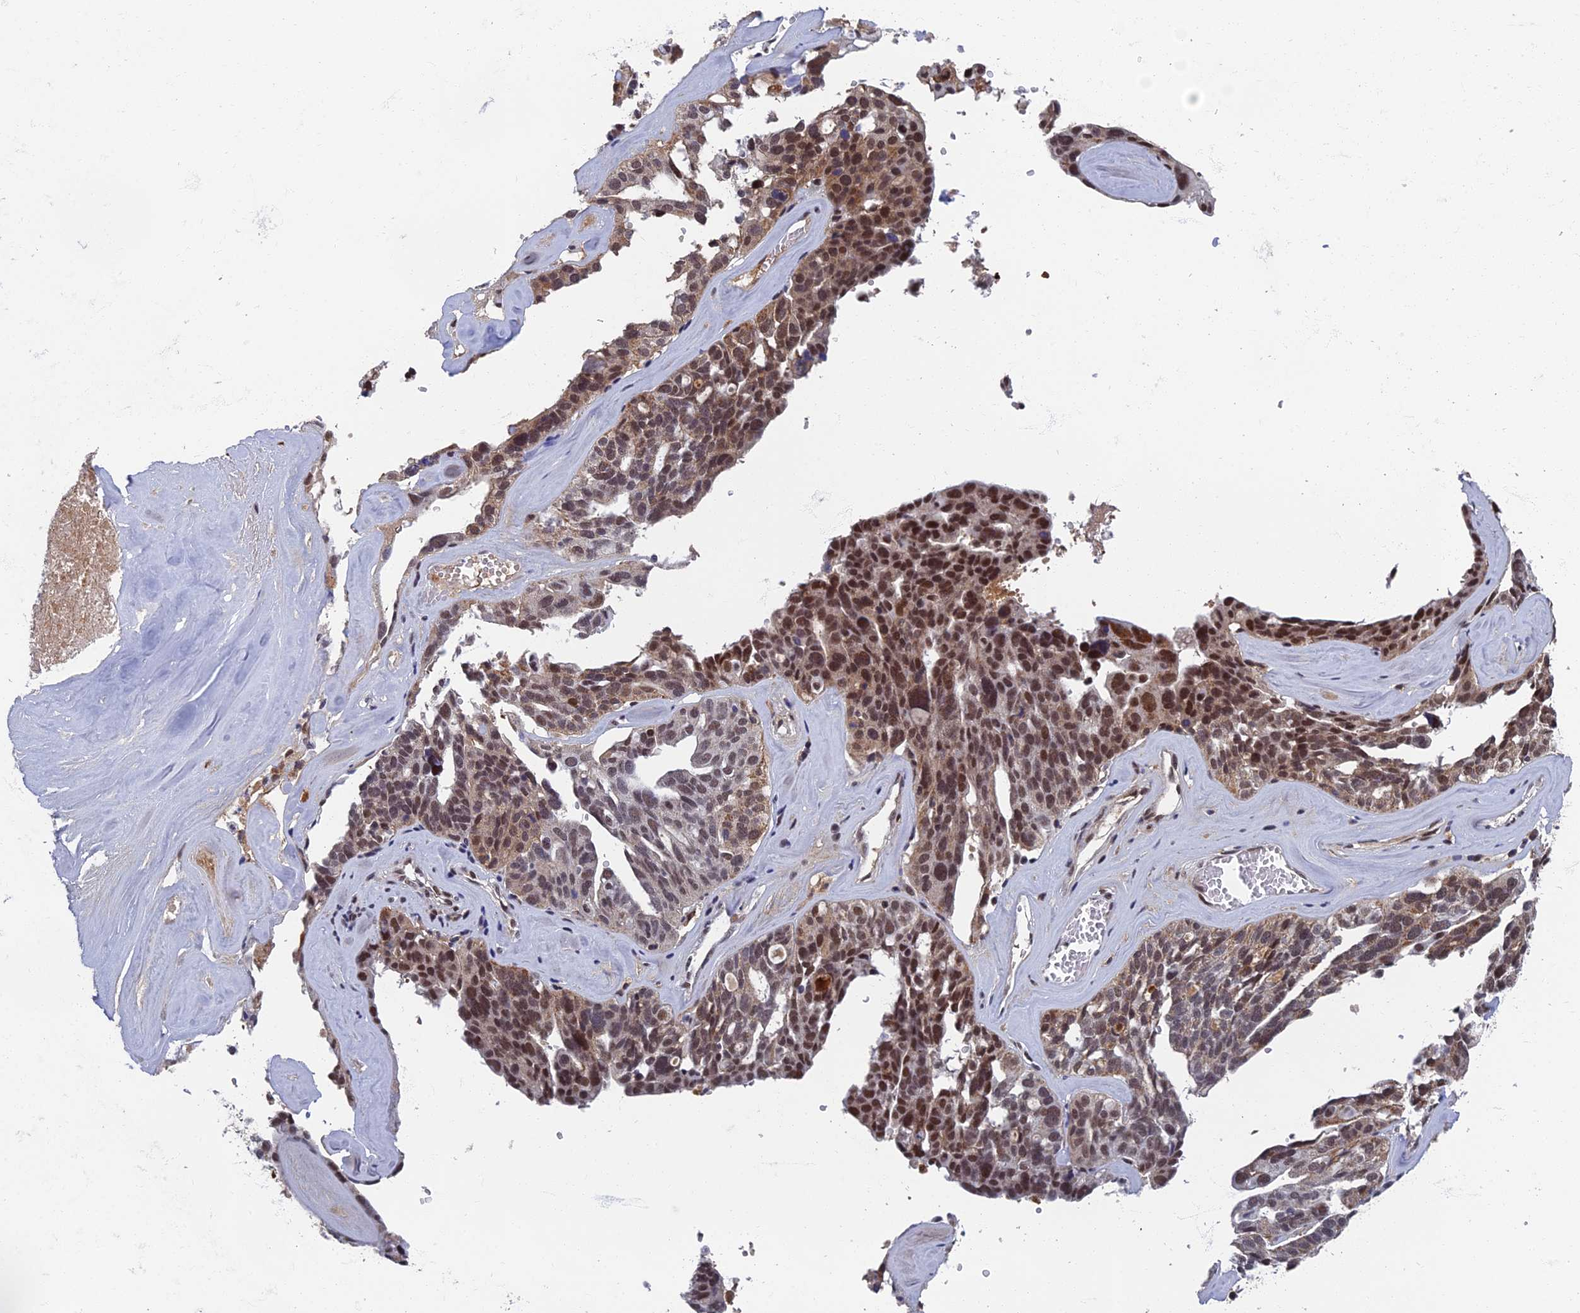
{"staining": {"intensity": "moderate", "quantity": ">75%", "location": "cytoplasmic/membranous,nuclear"}, "tissue": "ovarian cancer", "cell_type": "Tumor cells", "image_type": "cancer", "snomed": [{"axis": "morphology", "description": "Cystadenocarcinoma, serous, NOS"}, {"axis": "topography", "description": "Ovary"}], "caption": "Immunohistochemical staining of human serous cystadenocarcinoma (ovarian) displays medium levels of moderate cytoplasmic/membranous and nuclear protein expression in about >75% of tumor cells. Immunohistochemistry (ihc) stains the protein in brown and the nuclei are stained blue.", "gene": "TAF13", "patient": {"sex": "female", "age": 59}}